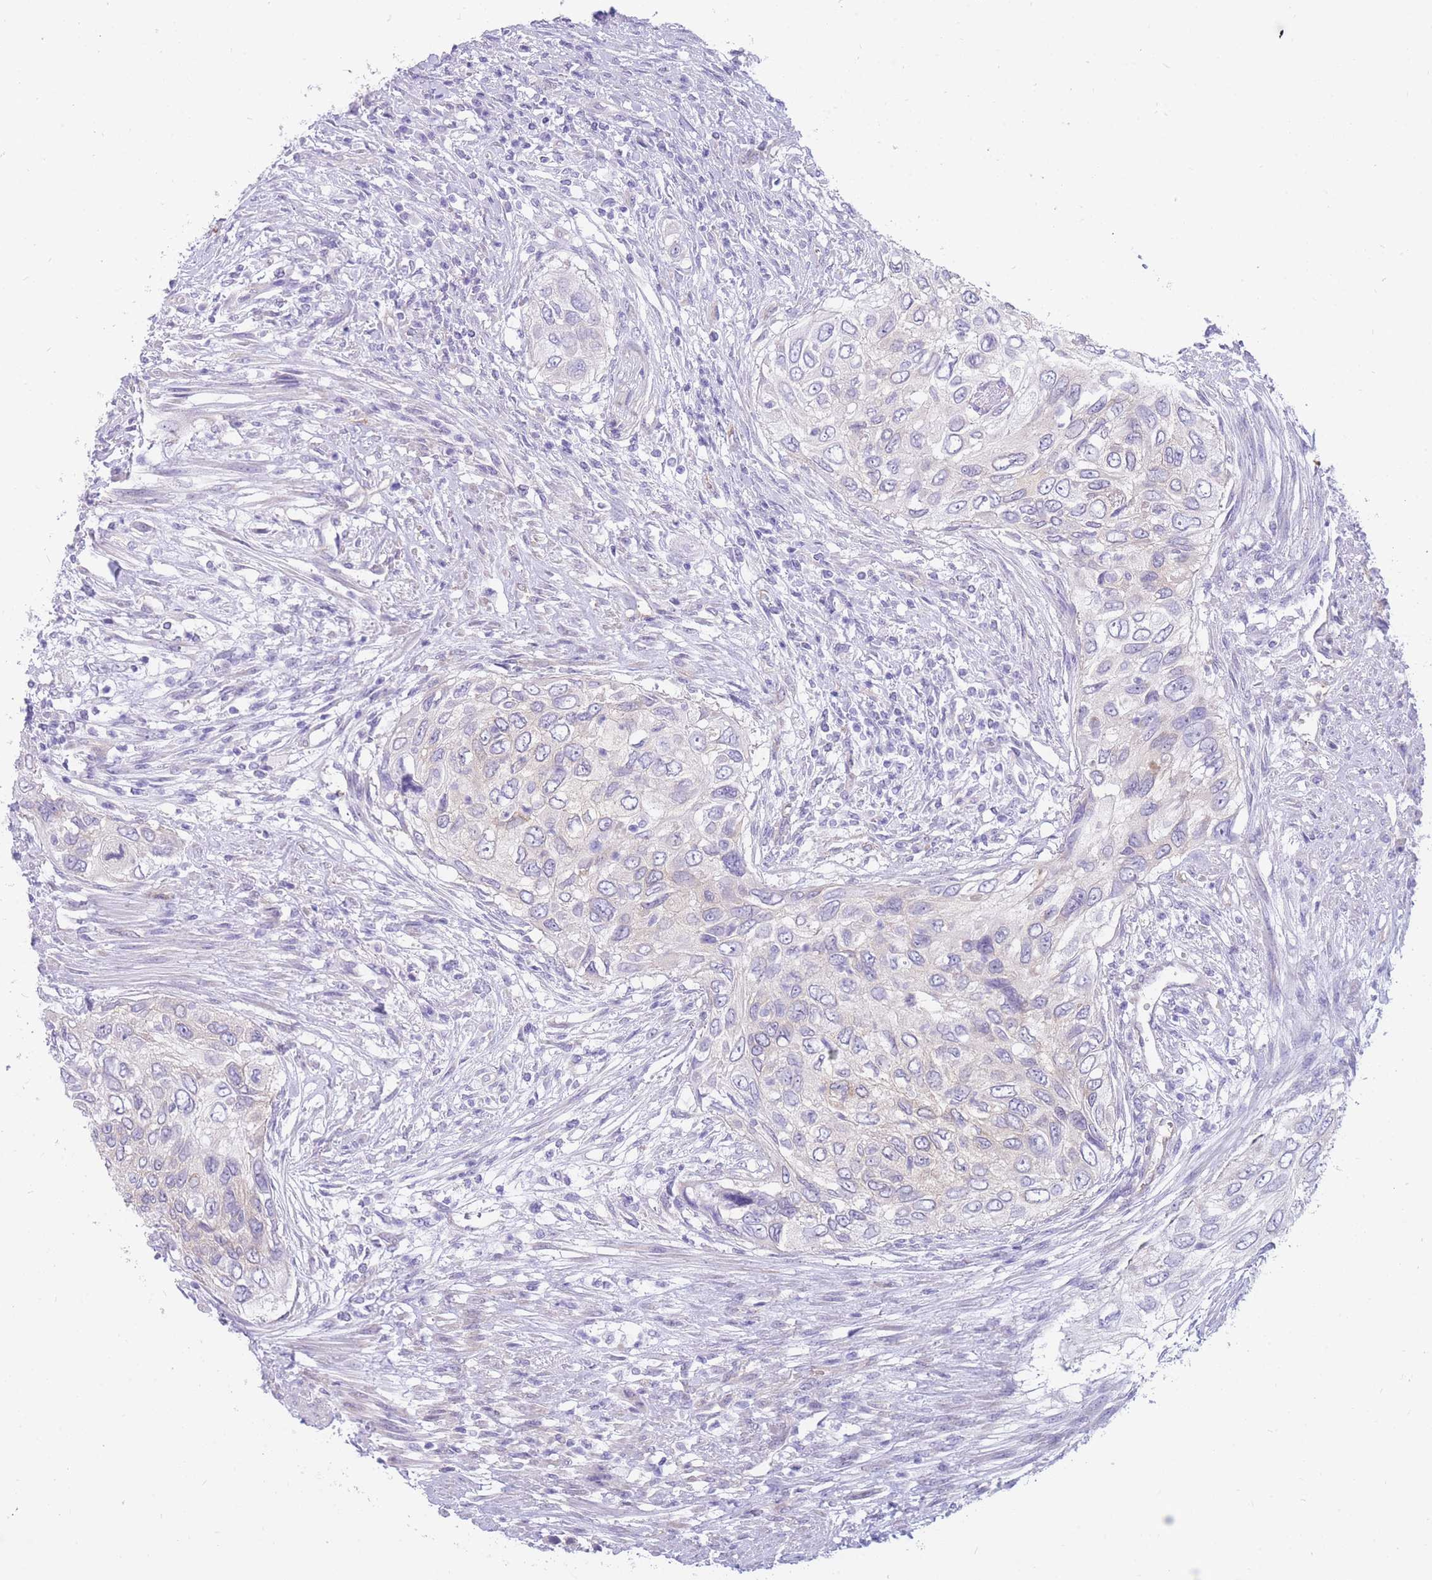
{"staining": {"intensity": "negative", "quantity": "none", "location": "none"}, "tissue": "urothelial cancer", "cell_type": "Tumor cells", "image_type": "cancer", "snomed": [{"axis": "morphology", "description": "Urothelial carcinoma, High grade"}, {"axis": "topography", "description": "Urinary bladder"}], "caption": "Urothelial carcinoma (high-grade) was stained to show a protein in brown. There is no significant positivity in tumor cells. Brightfield microscopy of immunohistochemistry (IHC) stained with DAB (brown) and hematoxylin (blue), captured at high magnification.", "gene": "MTSS2", "patient": {"sex": "female", "age": 60}}